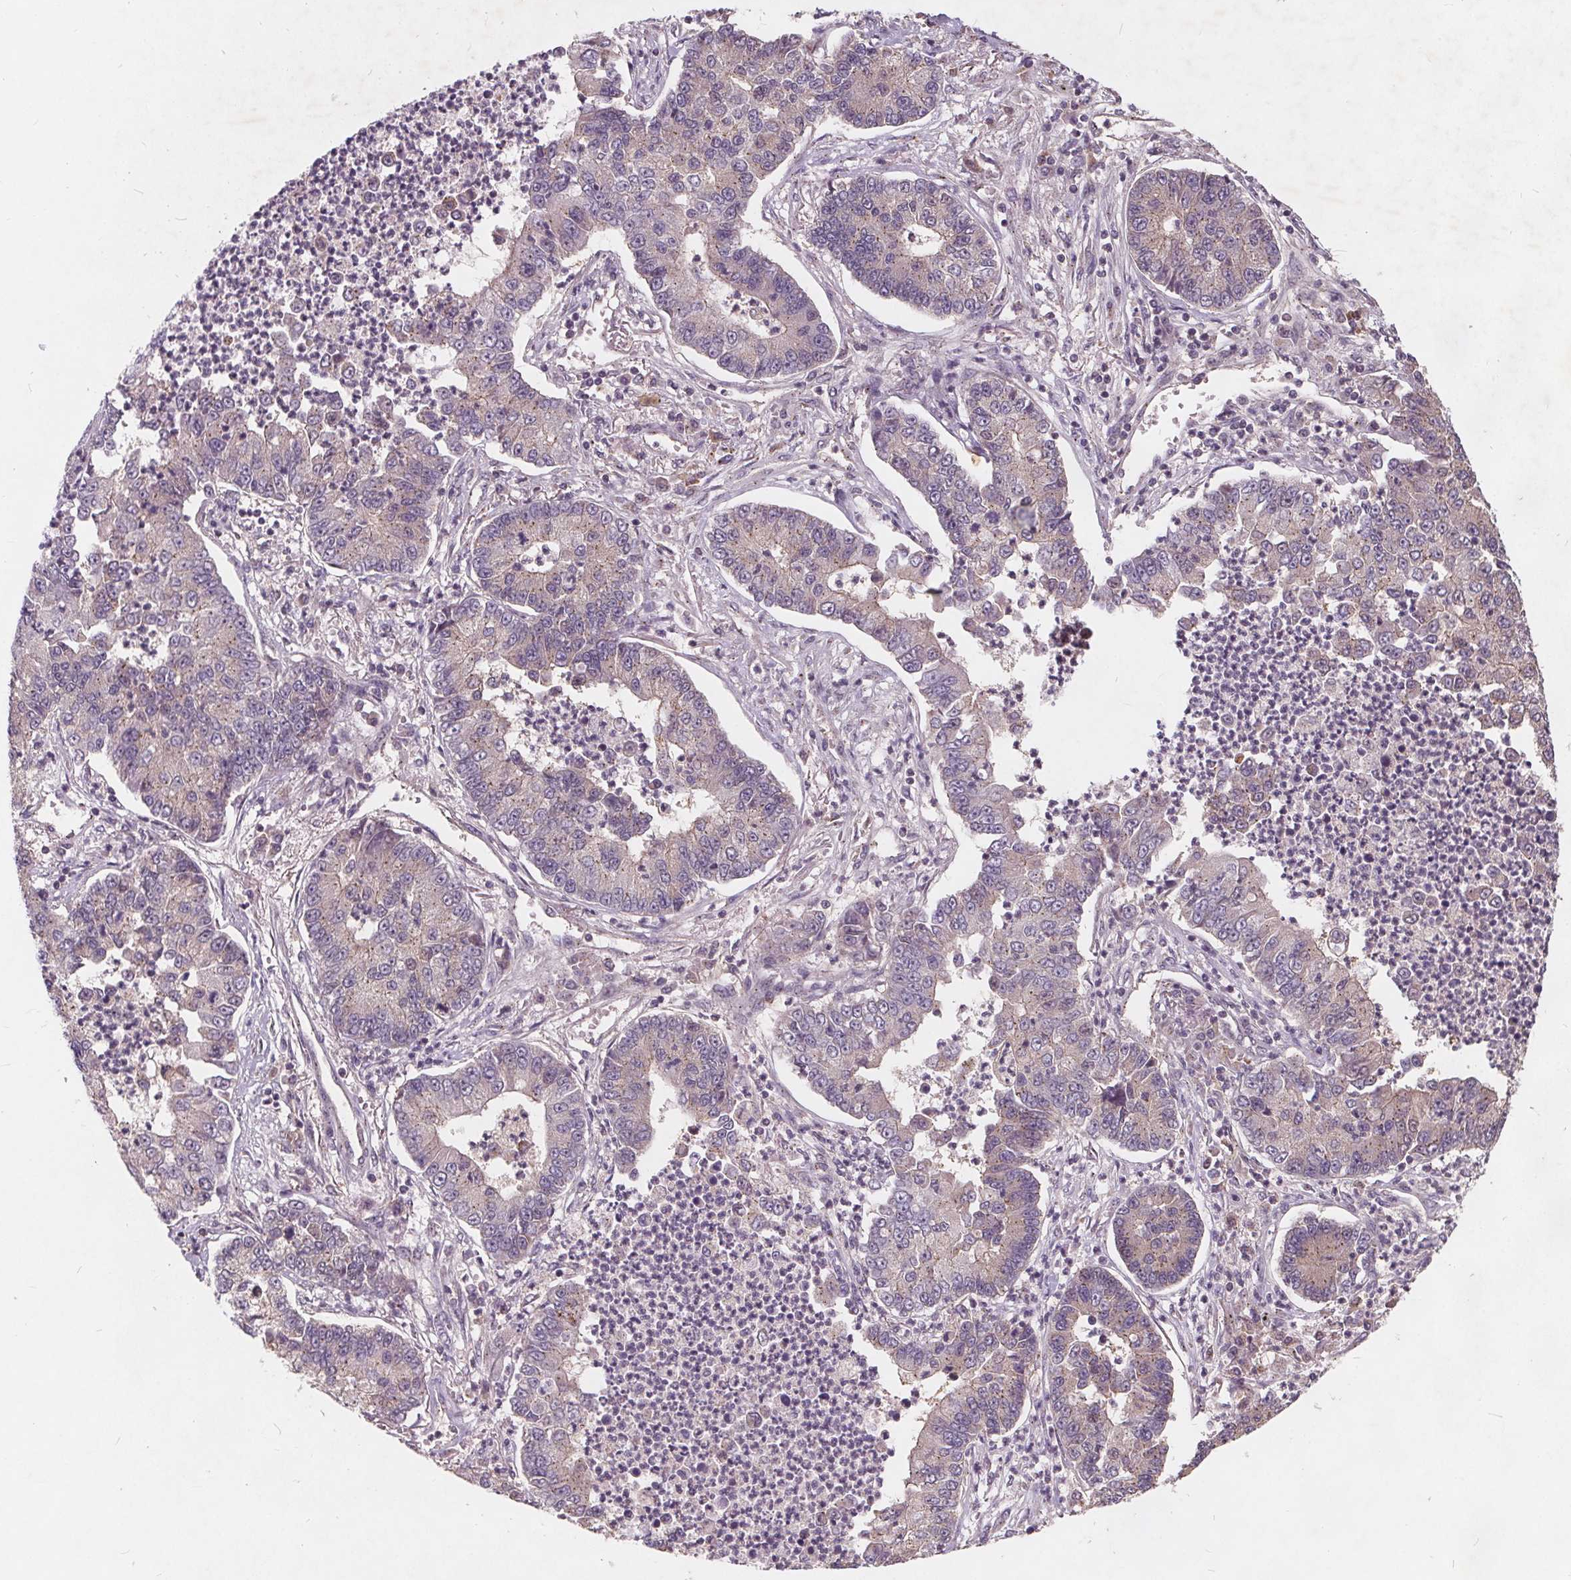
{"staining": {"intensity": "negative", "quantity": "none", "location": "none"}, "tissue": "lung cancer", "cell_type": "Tumor cells", "image_type": "cancer", "snomed": [{"axis": "morphology", "description": "Adenocarcinoma, NOS"}, {"axis": "topography", "description": "Lung"}], "caption": "A histopathology image of lung cancer (adenocarcinoma) stained for a protein demonstrates no brown staining in tumor cells.", "gene": "CSNK1G2", "patient": {"sex": "female", "age": 57}}